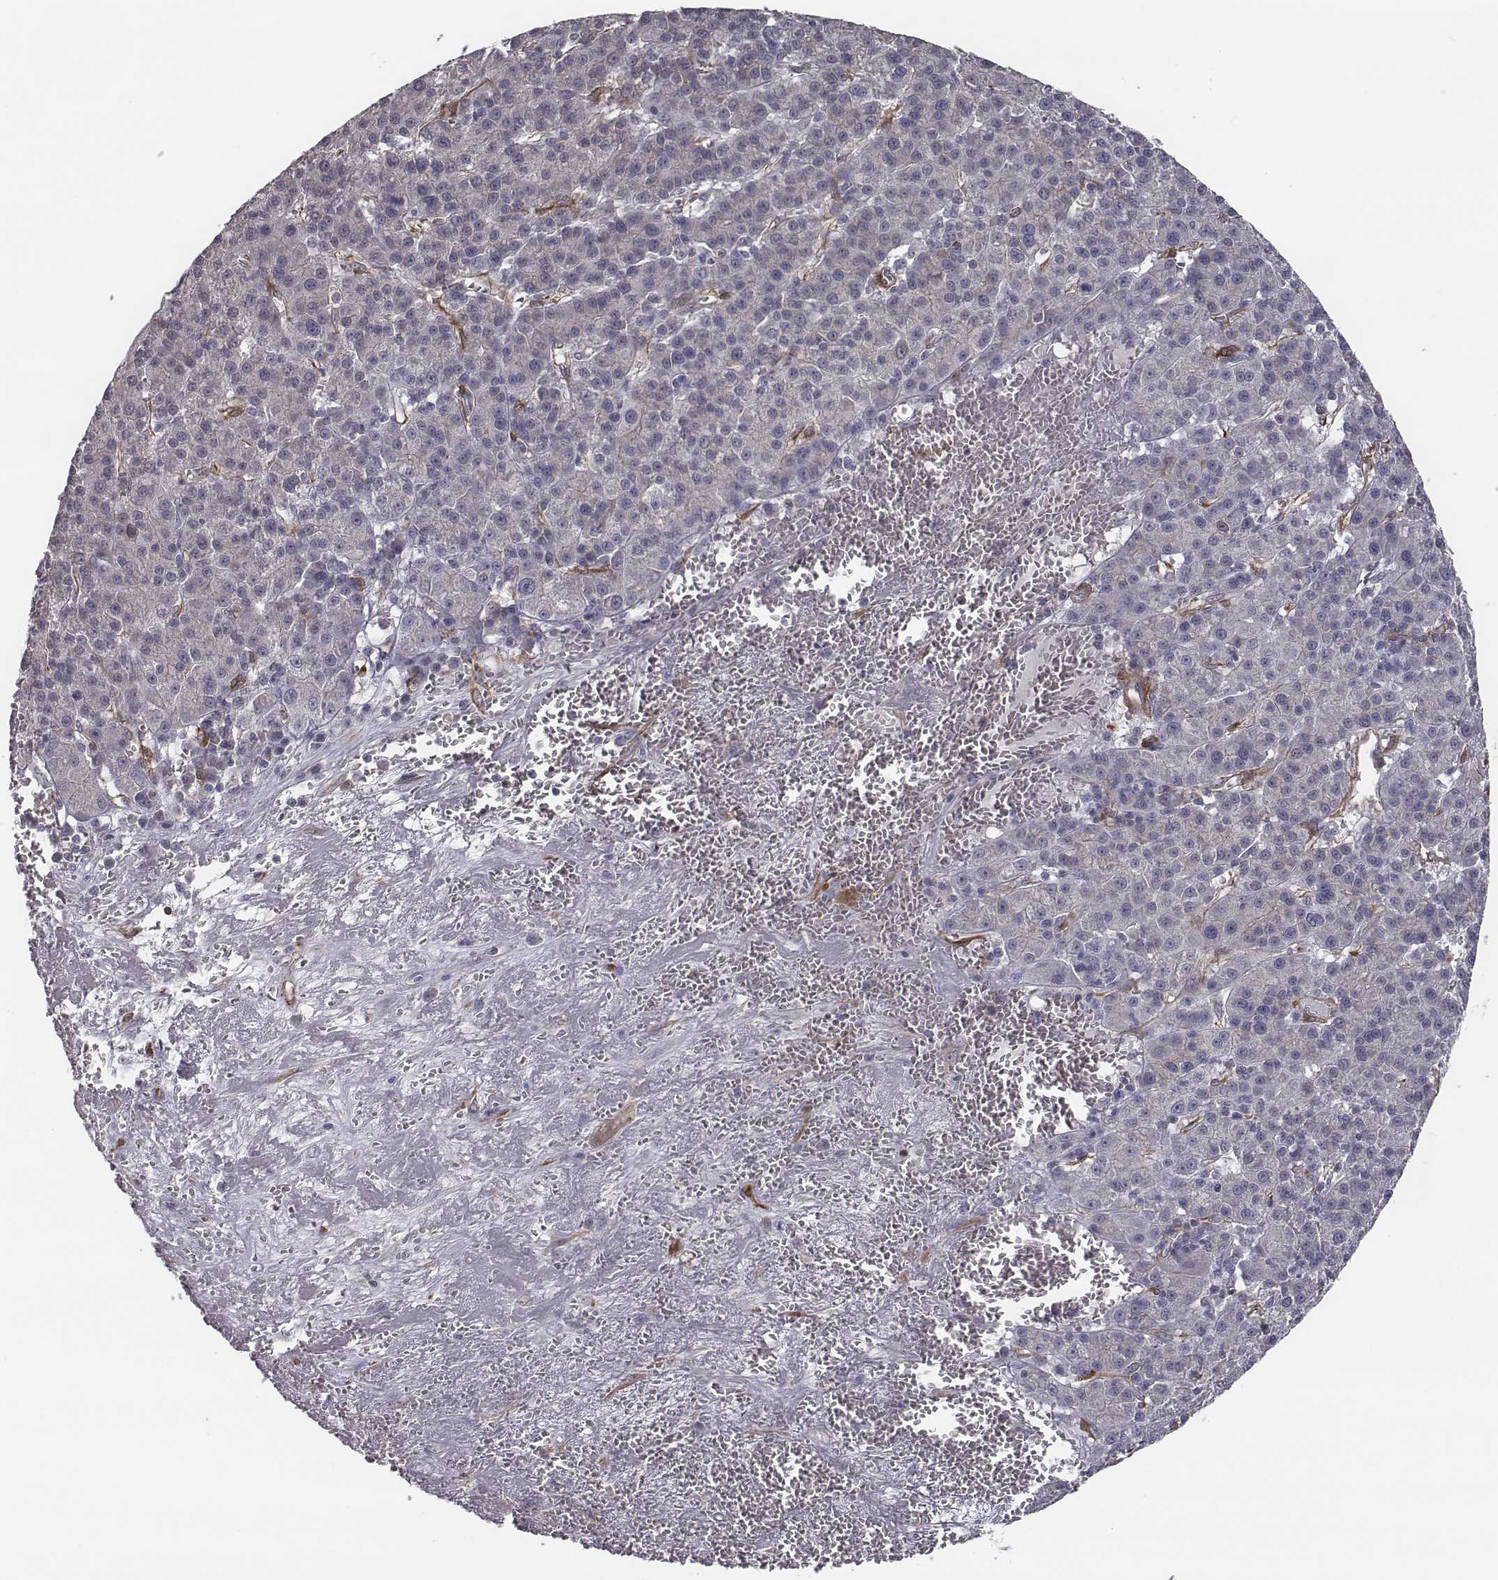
{"staining": {"intensity": "negative", "quantity": "none", "location": "none"}, "tissue": "liver cancer", "cell_type": "Tumor cells", "image_type": "cancer", "snomed": [{"axis": "morphology", "description": "Carcinoma, Hepatocellular, NOS"}, {"axis": "topography", "description": "Liver"}], "caption": "A histopathology image of human liver cancer is negative for staining in tumor cells. The staining was performed using DAB to visualize the protein expression in brown, while the nuclei were stained in blue with hematoxylin (Magnification: 20x).", "gene": "ISYNA1", "patient": {"sex": "female", "age": 60}}